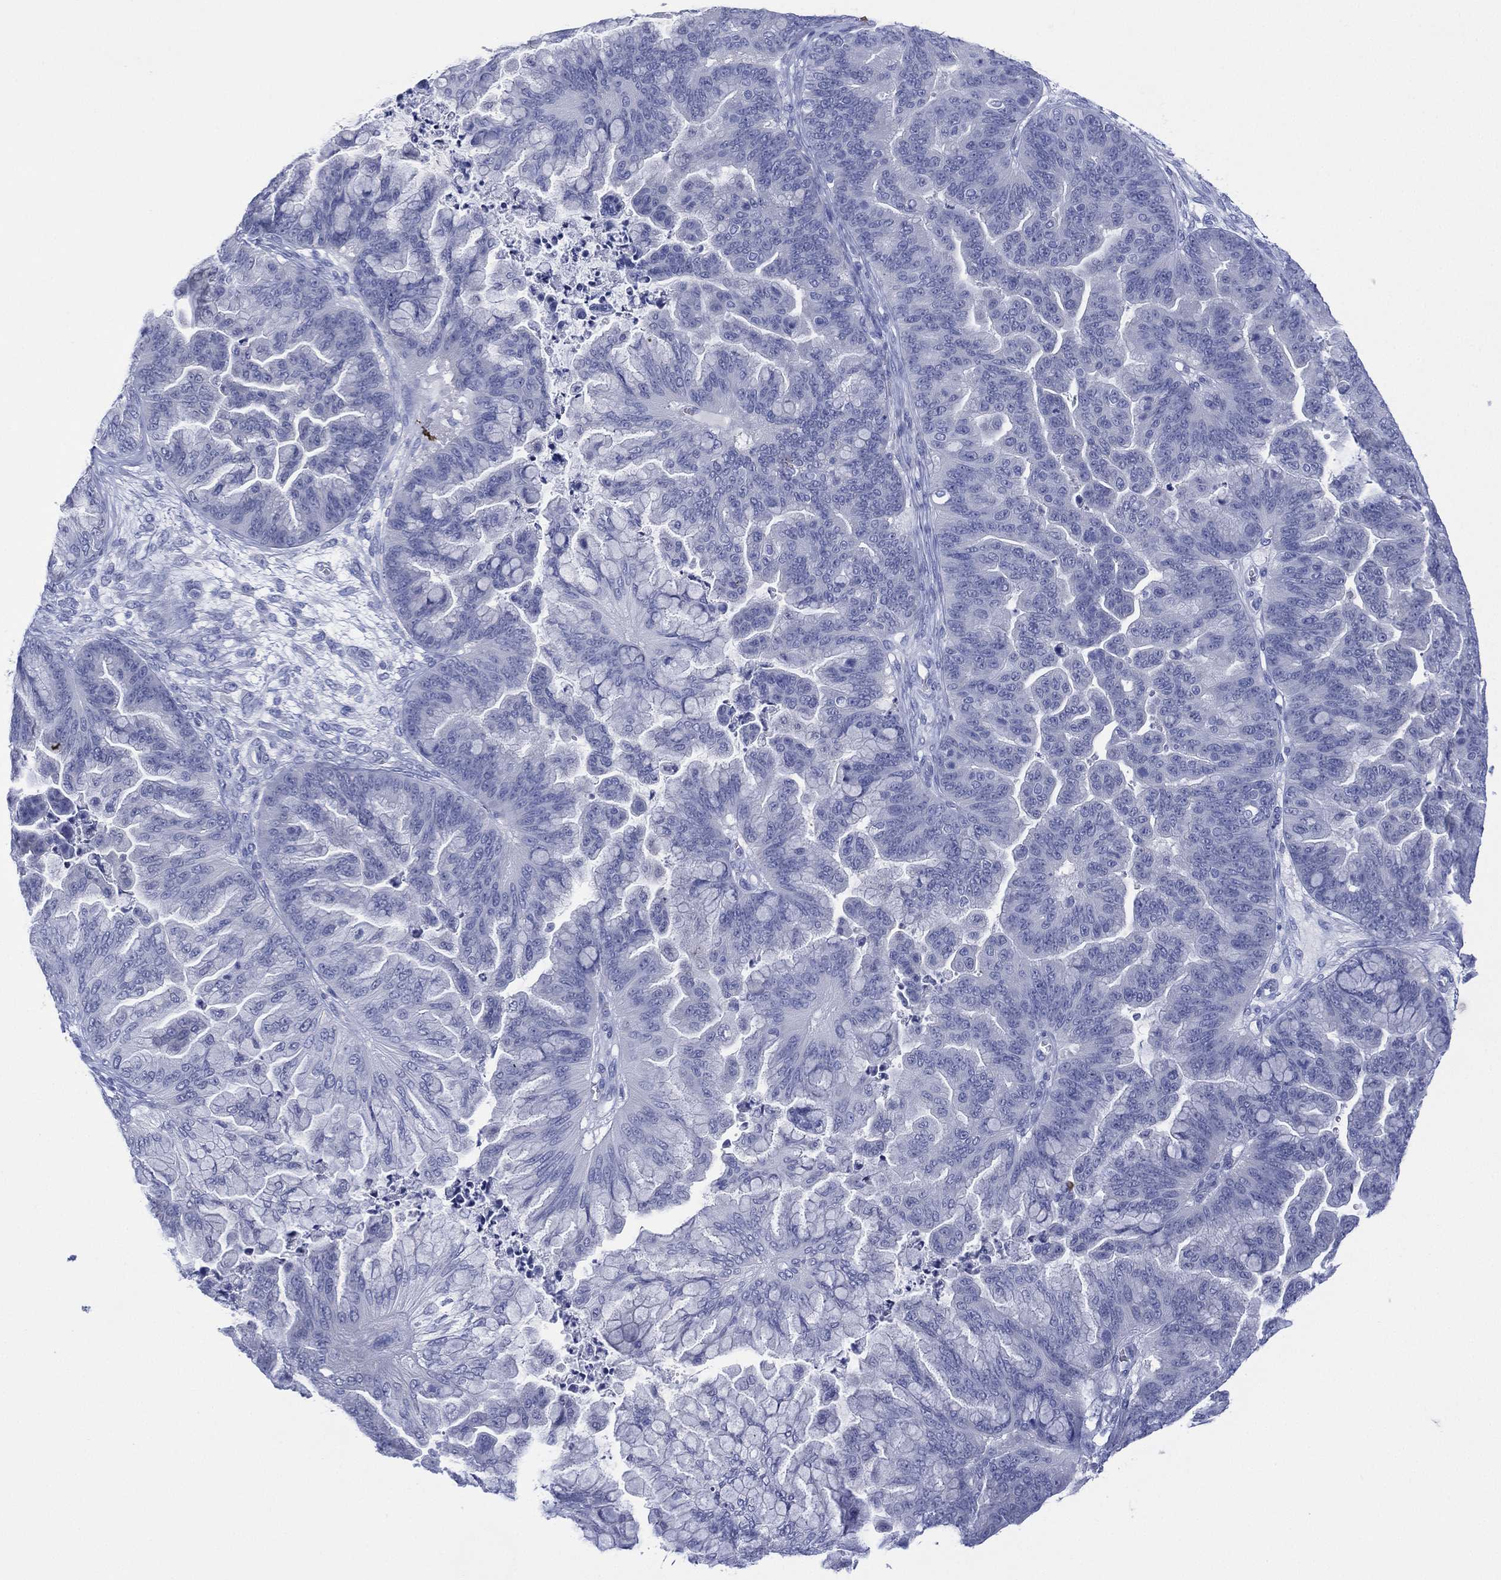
{"staining": {"intensity": "negative", "quantity": "none", "location": "none"}, "tissue": "ovarian cancer", "cell_type": "Tumor cells", "image_type": "cancer", "snomed": [{"axis": "morphology", "description": "Cystadenocarcinoma, mucinous, NOS"}, {"axis": "topography", "description": "Ovary"}], "caption": "High magnification brightfield microscopy of mucinous cystadenocarcinoma (ovarian) stained with DAB (brown) and counterstained with hematoxylin (blue): tumor cells show no significant expression. (DAB (3,3'-diaminobenzidine) IHC with hematoxylin counter stain).", "gene": "DSG1", "patient": {"sex": "female", "age": 67}}